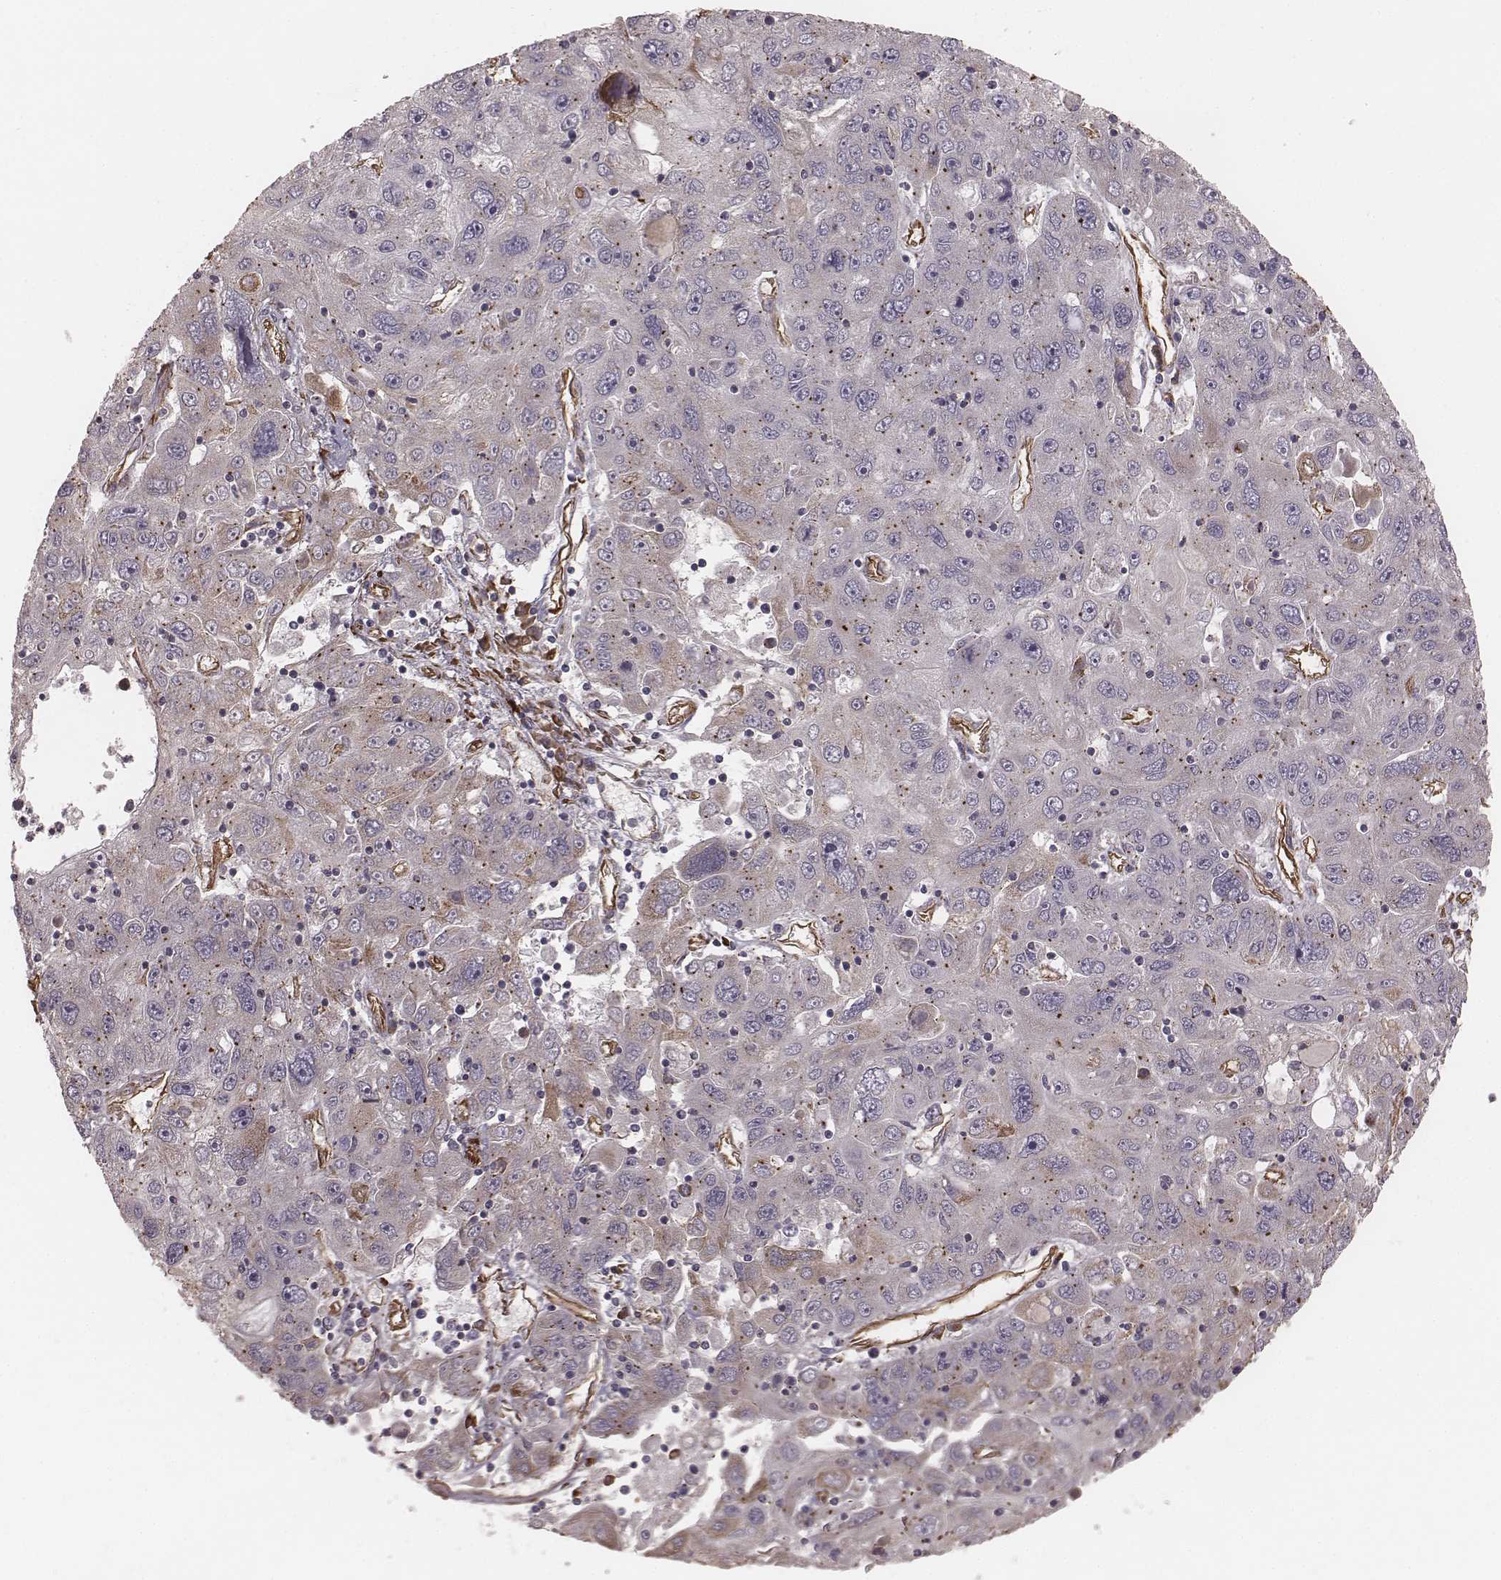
{"staining": {"intensity": "negative", "quantity": "none", "location": "none"}, "tissue": "stomach cancer", "cell_type": "Tumor cells", "image_type": "cancer", "snomed": [{"axis": "morphology", "description": "Adenocarcinoma, NOS"}, {"axis": "topography", "description": "Stomach"}], "caption": "Tumor cells show no significant staining in adenocarcinoma (stomach).", "gene": "PALMD", "patient": {"sex": "male", "age": 56}}